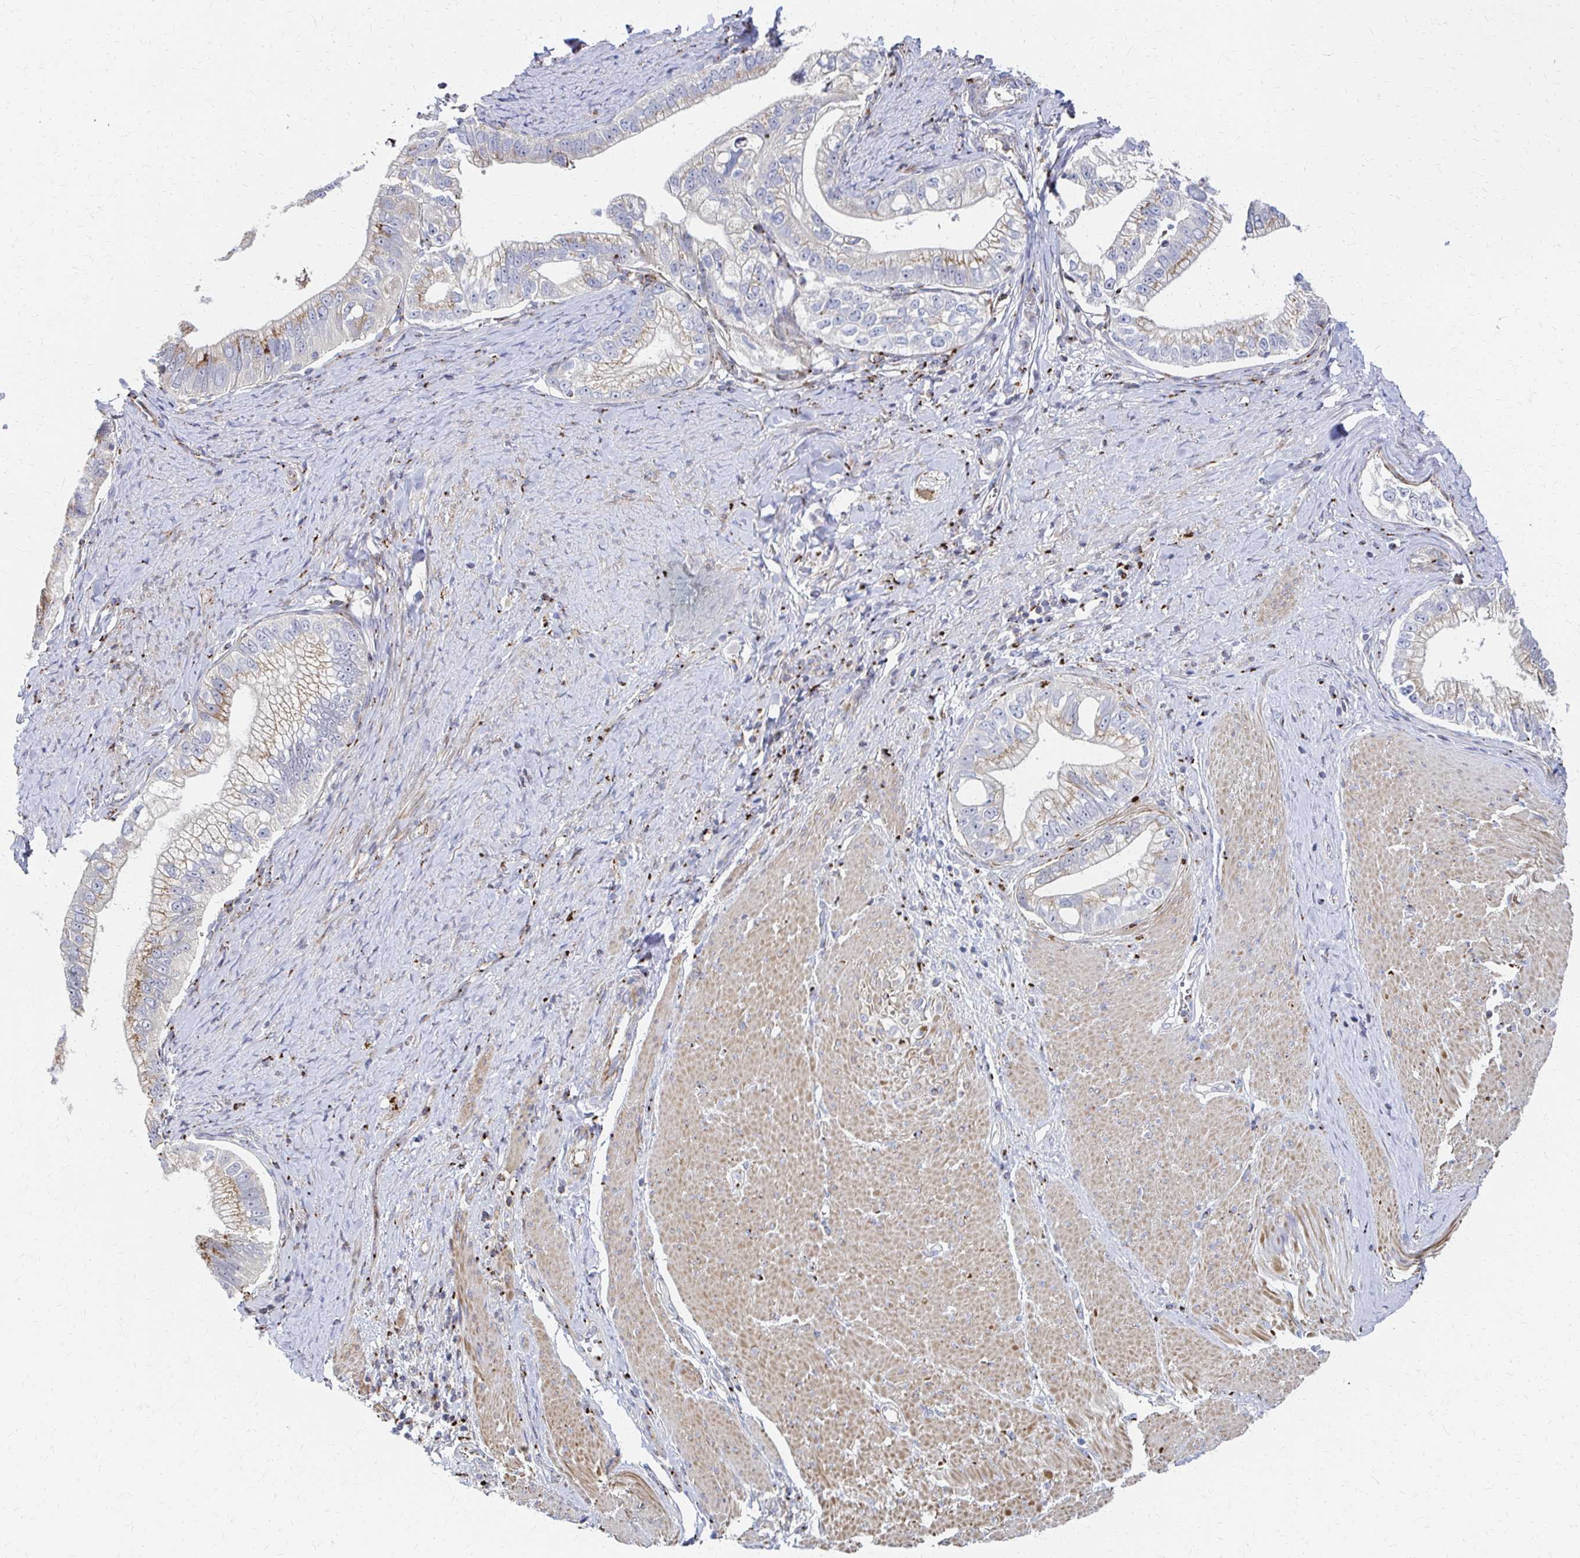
{"staining": {"intensity": "weak", "quantity": "<25%", "location": "cytoplasmic/membranous"}, "tissue": "pancreatic cancer", "cell_type": "Tumor cells", "image_type": "cancer", "snomed": [{"axis": "morphology", "description": "Adenocarcinoma, NOS"}, {"axis": "topography", "description": "Pancreas"}], "caption": "Human pancreatic adenocarcinoma stained for a protein using immunohistochemistry (IHC) shows no staining in tumor cells.", "gene": "MAN1A1", "patient": {"sex": "male", "age": 70}}